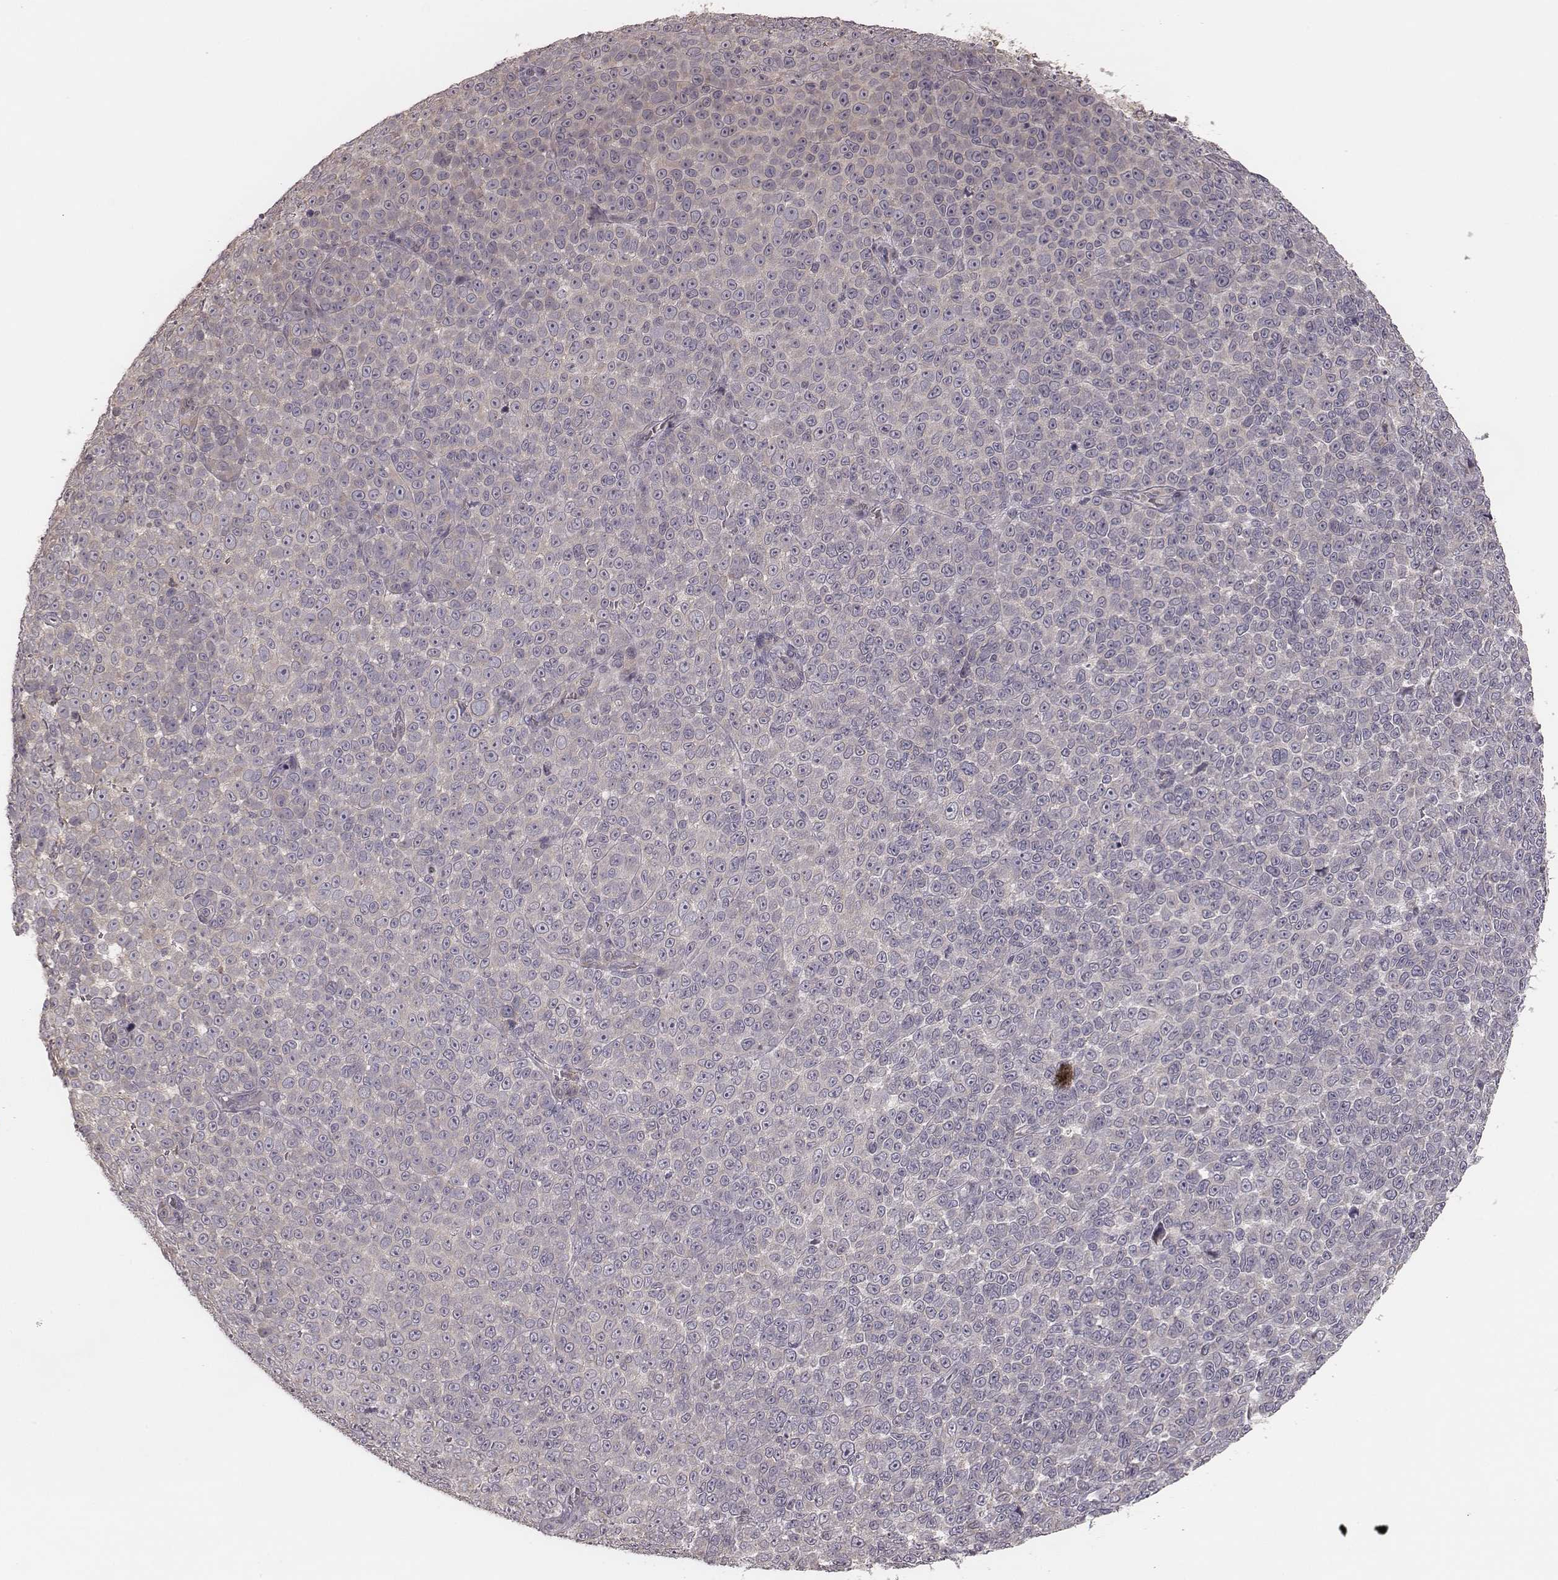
{"staining": {"intensity": "negative", "quantity": "none", "location": "none"}, "tissue": "melanoma", "cell_type": "Tumor cells", "image_type": "cancer", "snomed": [{"axis": "morphology", "description": "Malignant melanoma, NOS"}, {"axis": "topography", "description": "Skin"}], "caption": "Immunohistochemistry of malignant melanoma exhibits no expression in tumor cells. (Stains: DAB (3,3'-diaminobenzidine) immunohistochemistry with hematoxylin counter stain, Microscopy: brightfield microscopy at high magnification).", "gene": "P2RX5", "patient": {"sex": "female", "age": 95}}